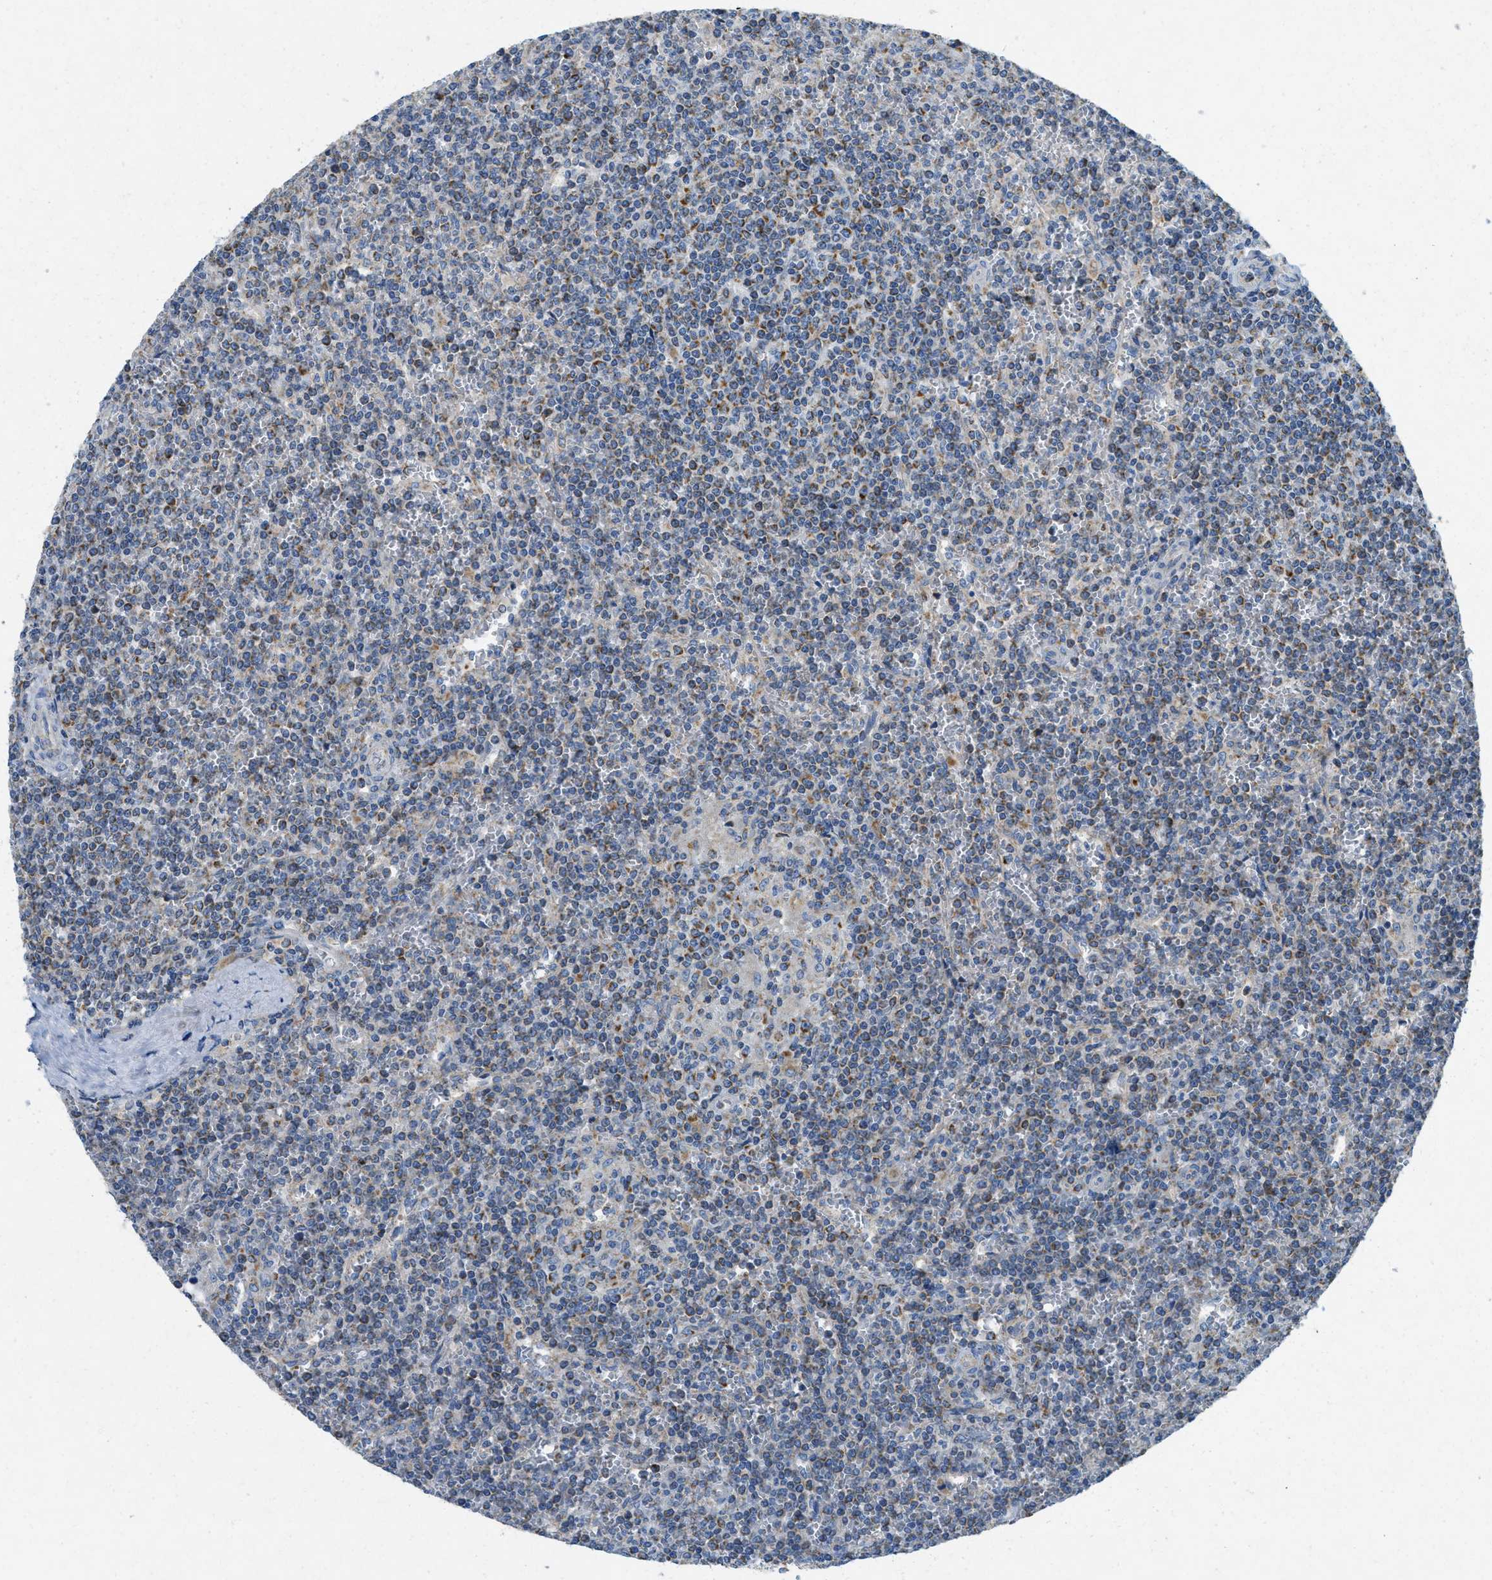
{"staining": {"intensity": "moderate", "quantity": "<25%", "location": "cytoplasmic/membranous"}, "tissue": "lymphoma", "cell_type": "Tumor cells", "image_type": "cancer", "snomed": [{"axis": "morphology", "description": "Malignant lymphoma, non-Hodgkin's type, Low grade"}, {"axis": "topography", "description": "Spleen"}], "caption": "Protein expression analysis of human lymphoma reveals moderate cytoplasmic/membranous positivity in approximately <25% of tumor cells.", "gene": "CYGB", "patient": {"sex": "female", "age": 19}}